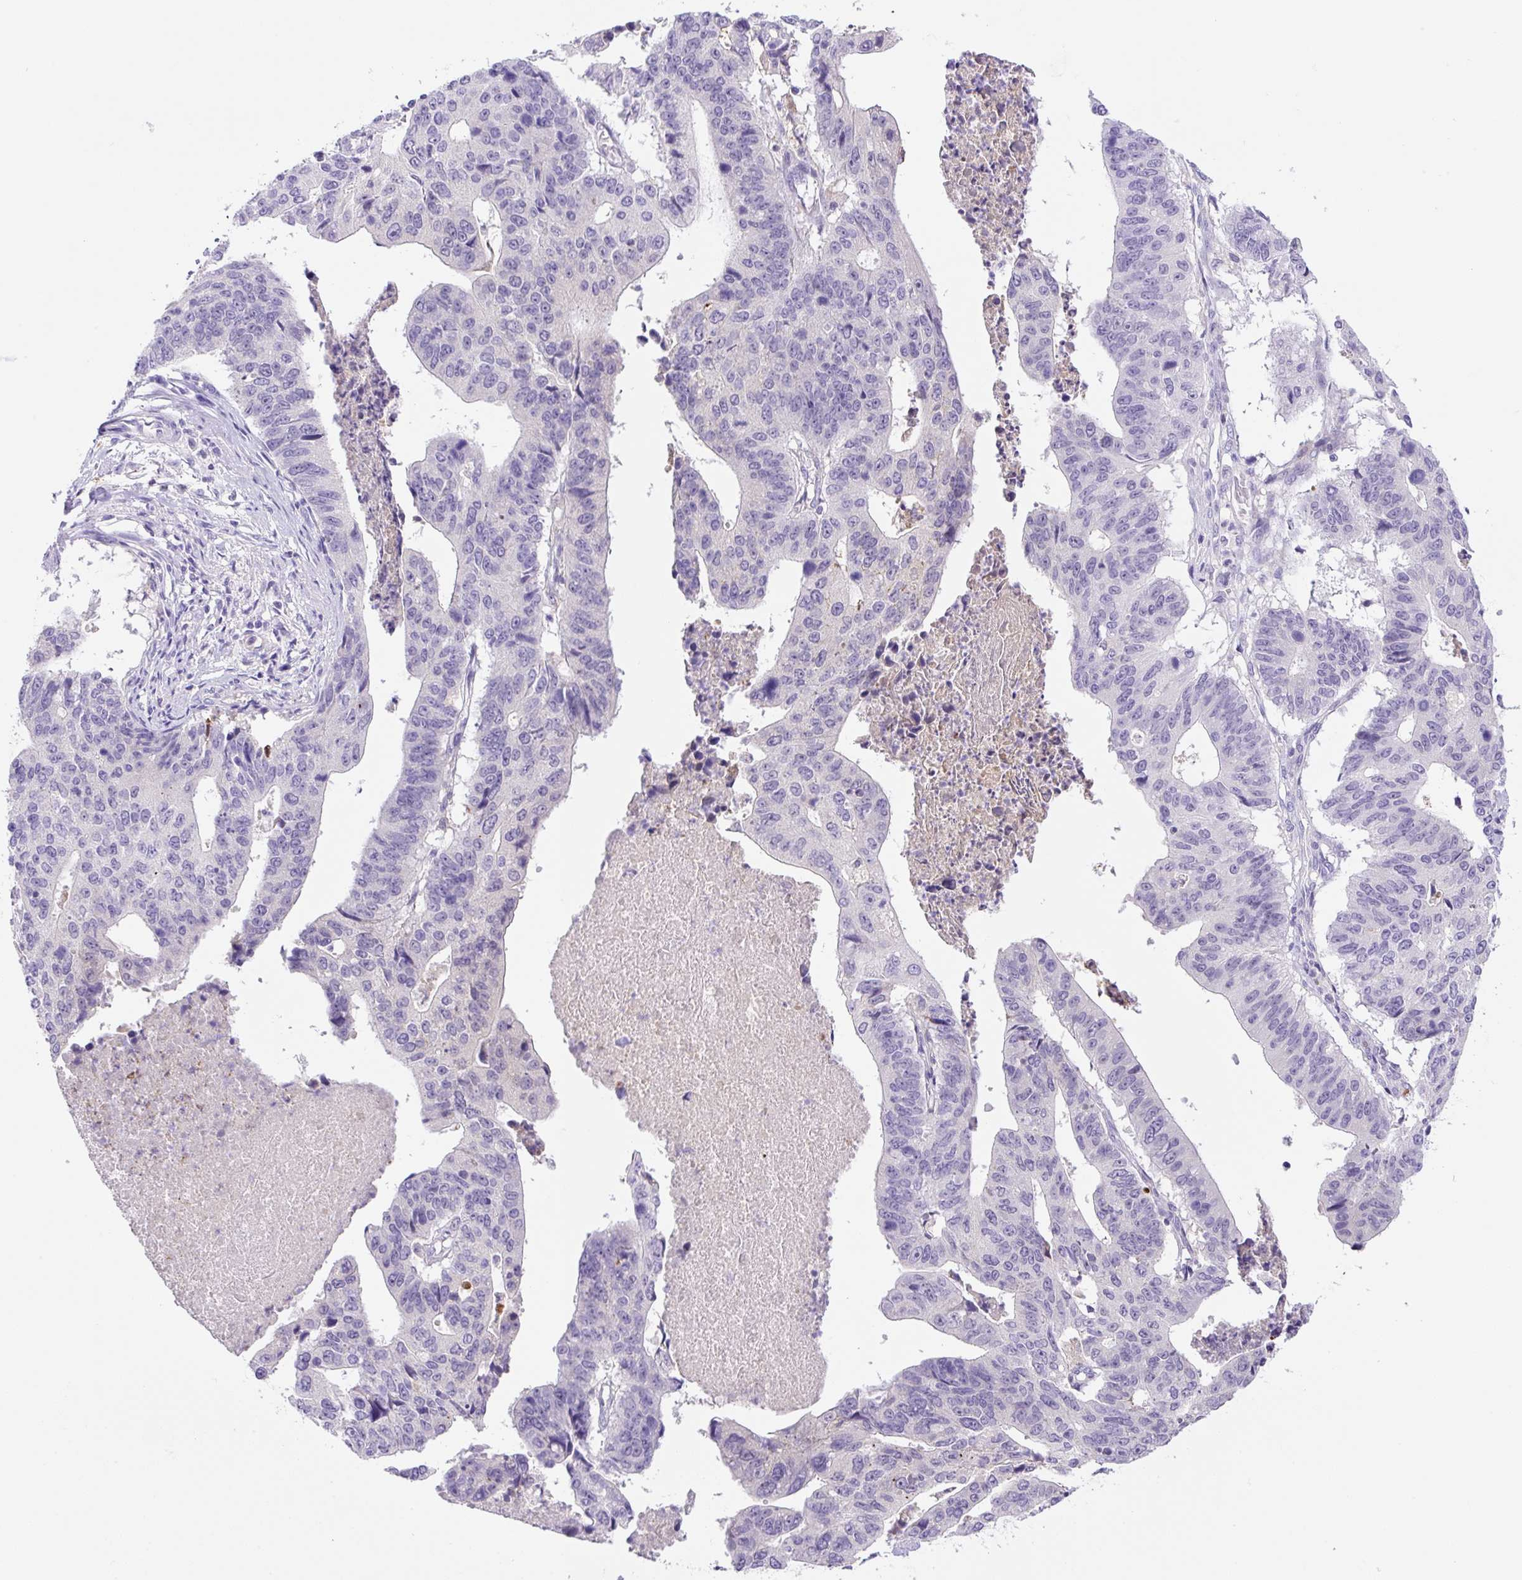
{"staining": {"intensity": "negative", "quantity": "none", "location": "none"}, "tissue": "stomach cancer", "cell_type": "Tumor cells", "image_type": "cancer", "snomed": [{"axis": "morphology", "description": "Adenocarcinoma, NOS"}, {"axis": "topography", "description": "Stomach"}], "caption": "Photomicrograph shows no protein expression in tumor cells of adenocarcinoma (stomach) tissue. (Stains: DAB IHC with hematoxylin counter stain, Microscopy: brightfield microscopy at high magnification).", "gene": "NDST3", "patient": {"sex": "male", "age": 59}}